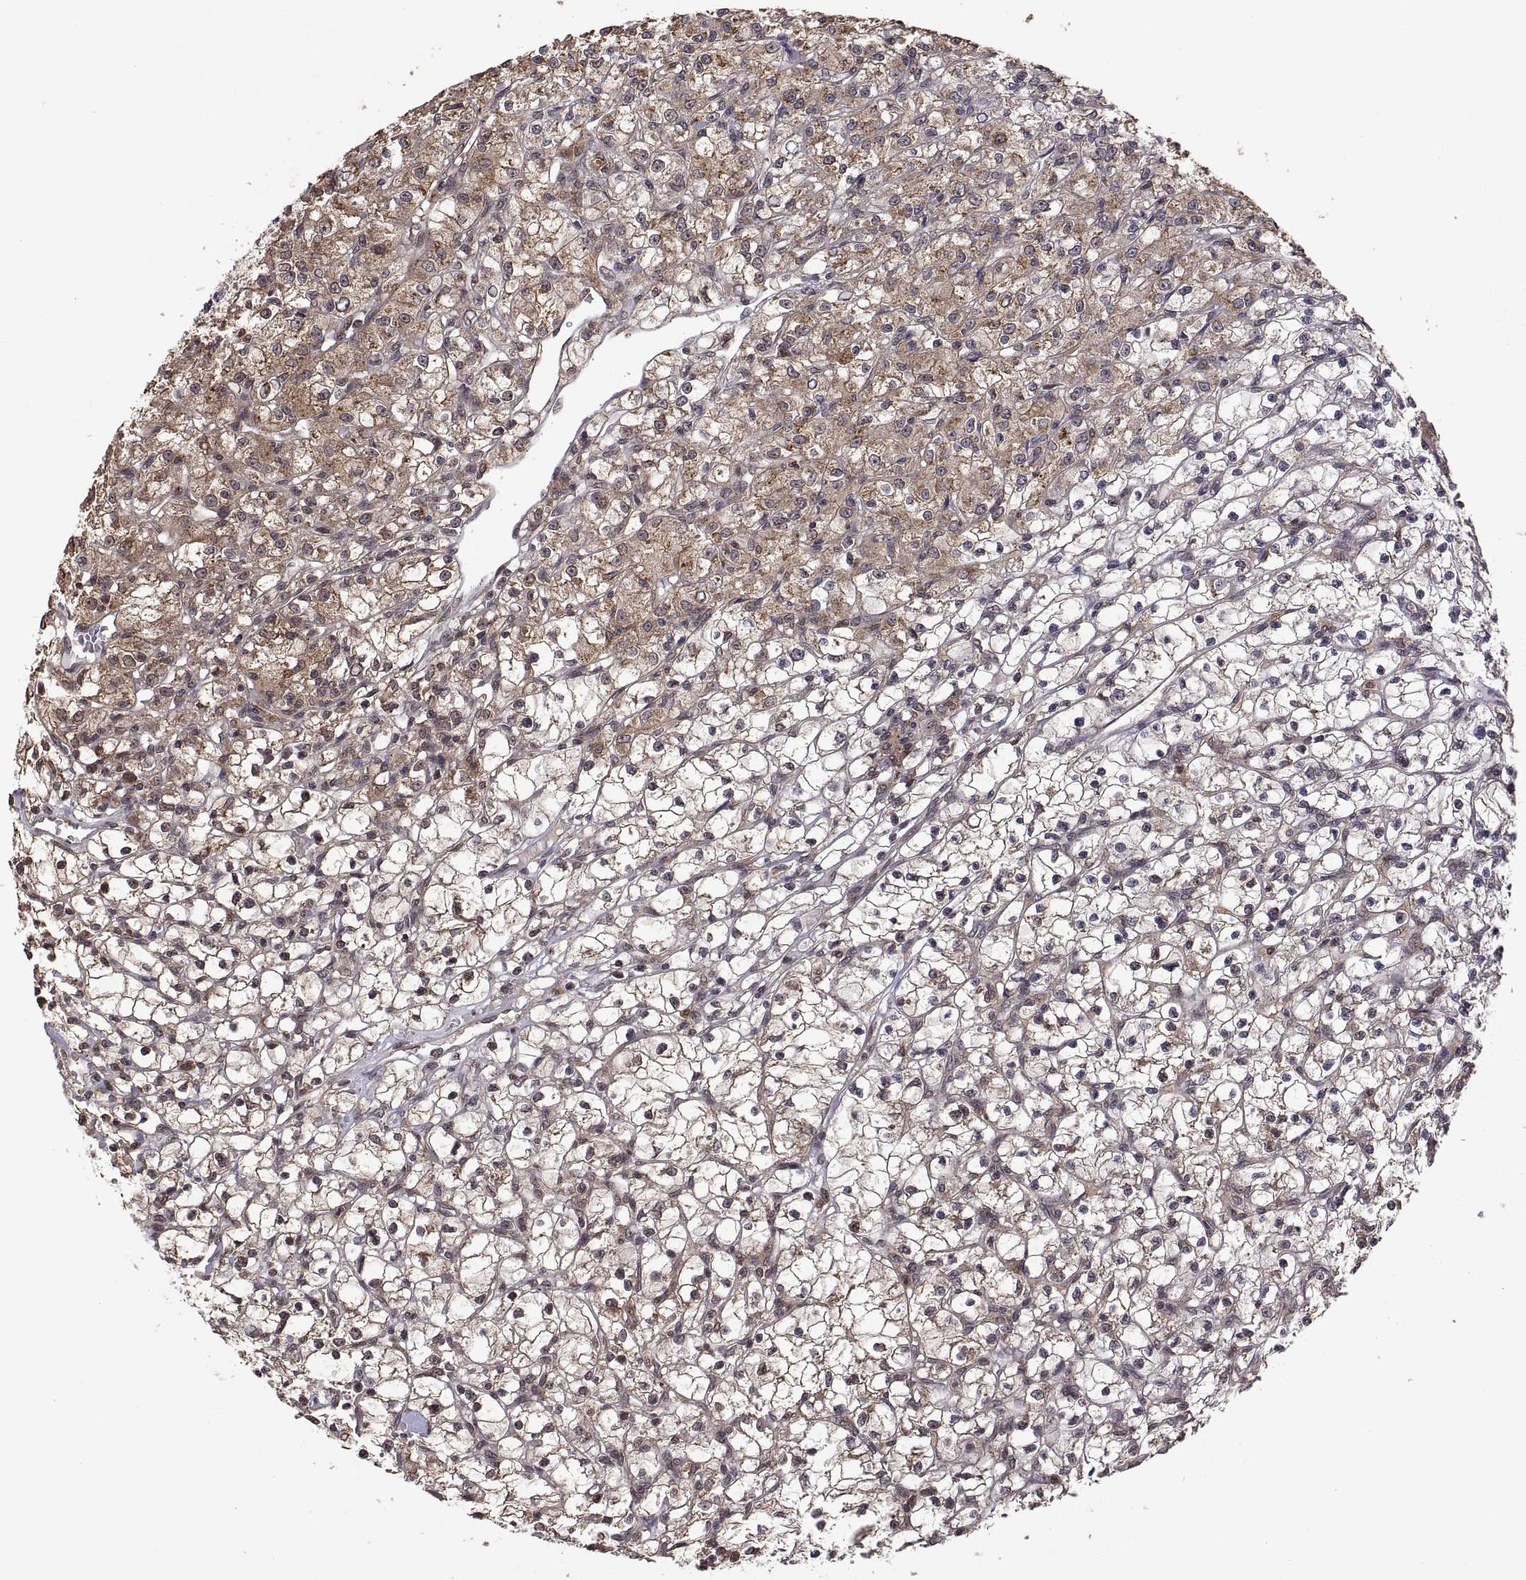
{"staining": {"intensity": "moderate", "quantity": "<25%", "location": "cytoplasmic/membranous"}, "tissue": "renal cancer", "cell_type": "Tumor cells", "image_type": "cancer", "snomed": [{"axis": "morphology", "description": "Adenocarcinoma, NOS"}, {"axis": "topography", "description": "Kidney"}], "caption": "Human renal cancer (adenocarcinoma) stained for a protein (brown) shows moderate cytoplasmic/membranous positive positivity in approximately <25% of tumor cells.", "gene": "ZNRF2", "patient": {"sex": "female", "age": 59}}